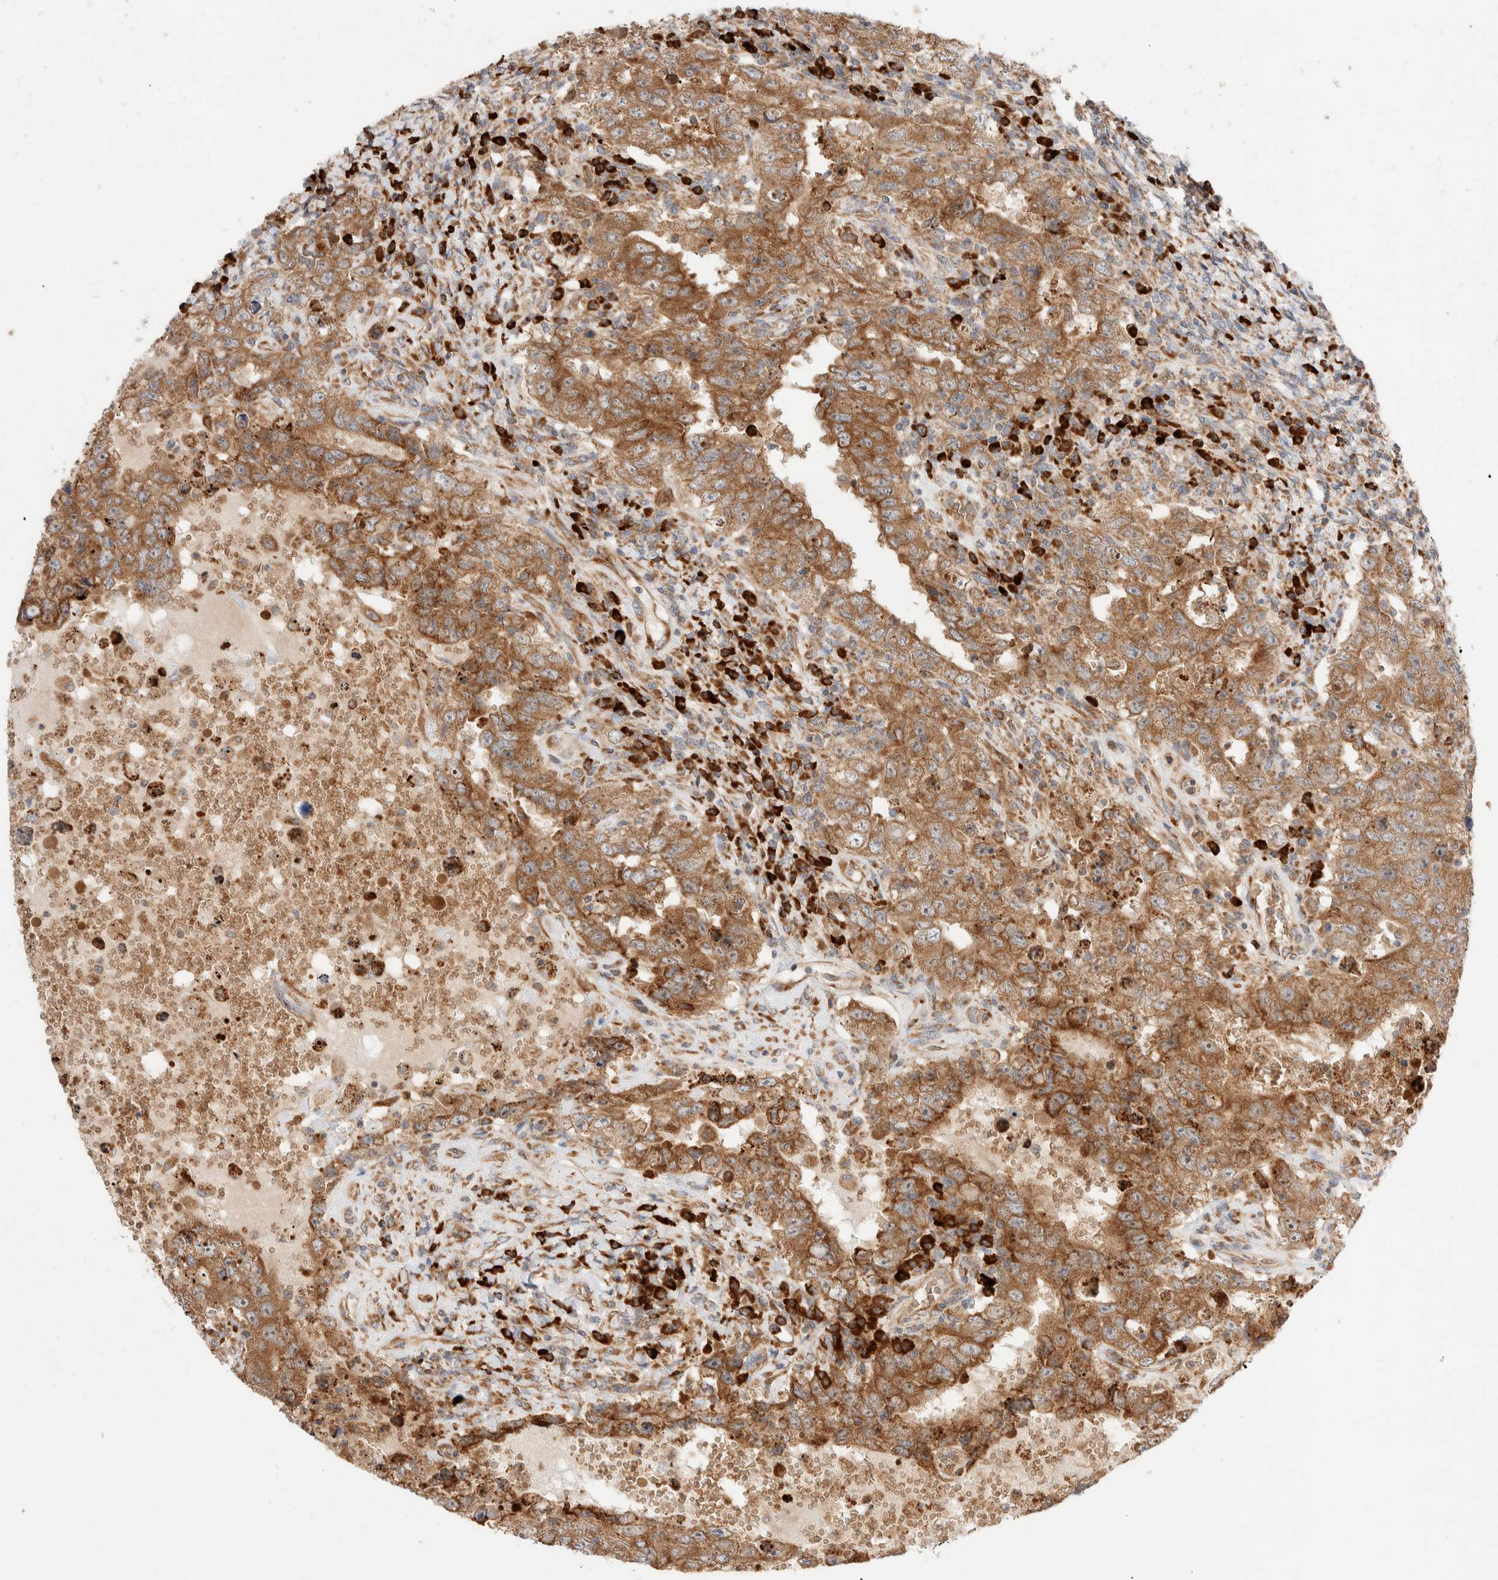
{"staining": {"intensity": "moderate", "quantity": ">75%", "location": "cytoplasmic/membranous"}, "tissue": "testis cancer", "cell_type": "Tumor cells", "image_type": "cancer", "snomed": [{"axis": "morphology", "description": "Carcinoma, Embryonal, NOS"}, {"axis": "topography", "description": "Testis"}], "caption": "A high-resolution histopathology image shows immunohistochemistry (IHC) staining of testis cancer (embryonal carcinoma), which displays moderate cytoplasmic/membranous positivity in about >75% of tumor cells. Using DAB (brown) and hematoxylin (blue) stains, captured at high magnification using brightfield microscopy.", "gene": "UTS2B", "patient": {"sex": "male", "age": 26}}